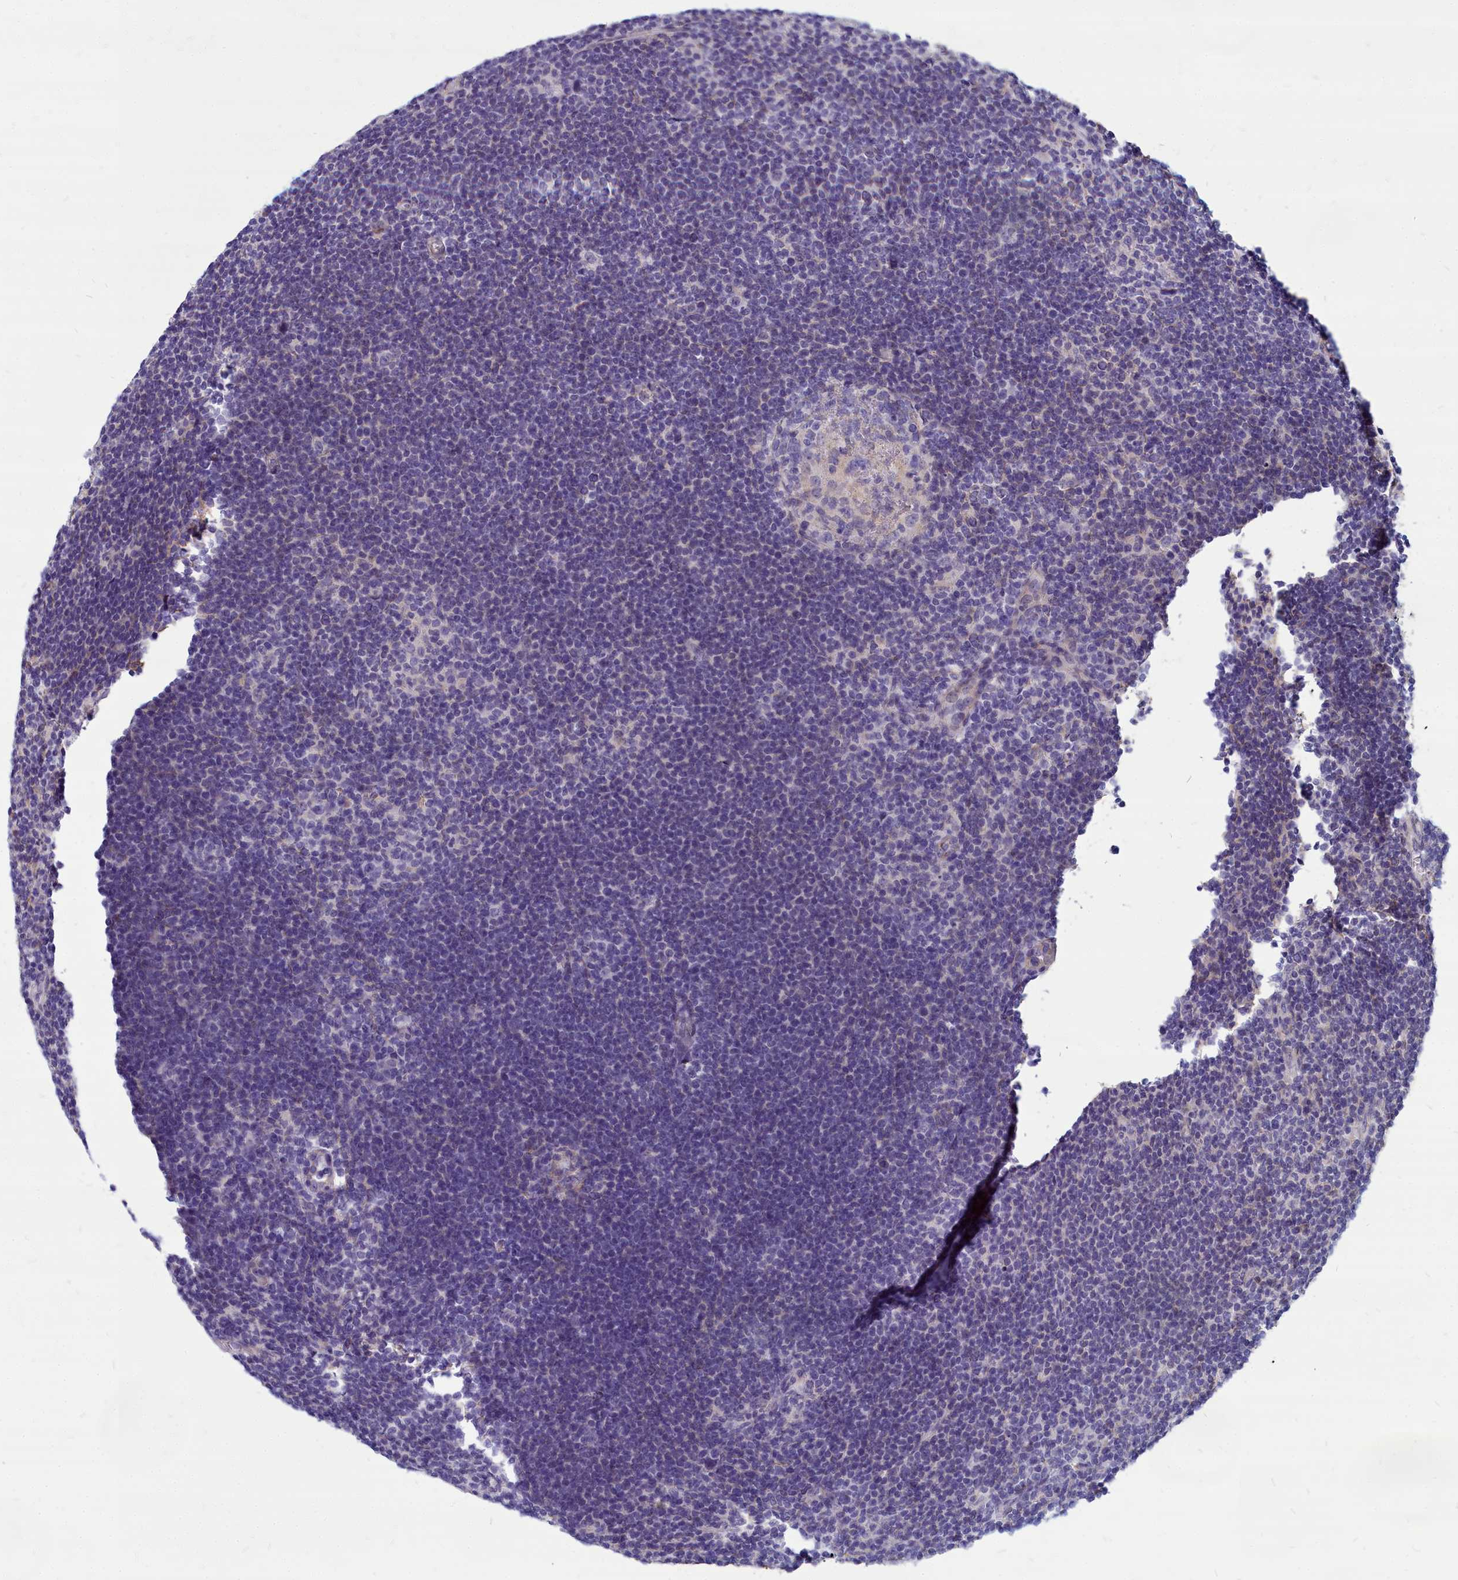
{"staining": {"intensity": "negative", "quantity": "none", "location": "none"}, "tissue": "lymphoma", "cell_type": "Tumor cells", "image_type": "cancer", "snomed": [{"axis": "morphology", "description": "Hodgkin's disease, NOS"}, {"axis": "topography", "description": "Lymph node"}], "caption": "This is a histopathology image of IHC staining of Hodgkin's disease, which shows no positivity in tumor cells. (Brightfield microscopy of DAB immunohistochemistry at high magnification).", "gene": "TTC5", "patient": {"sex": "female", "age": 57}}